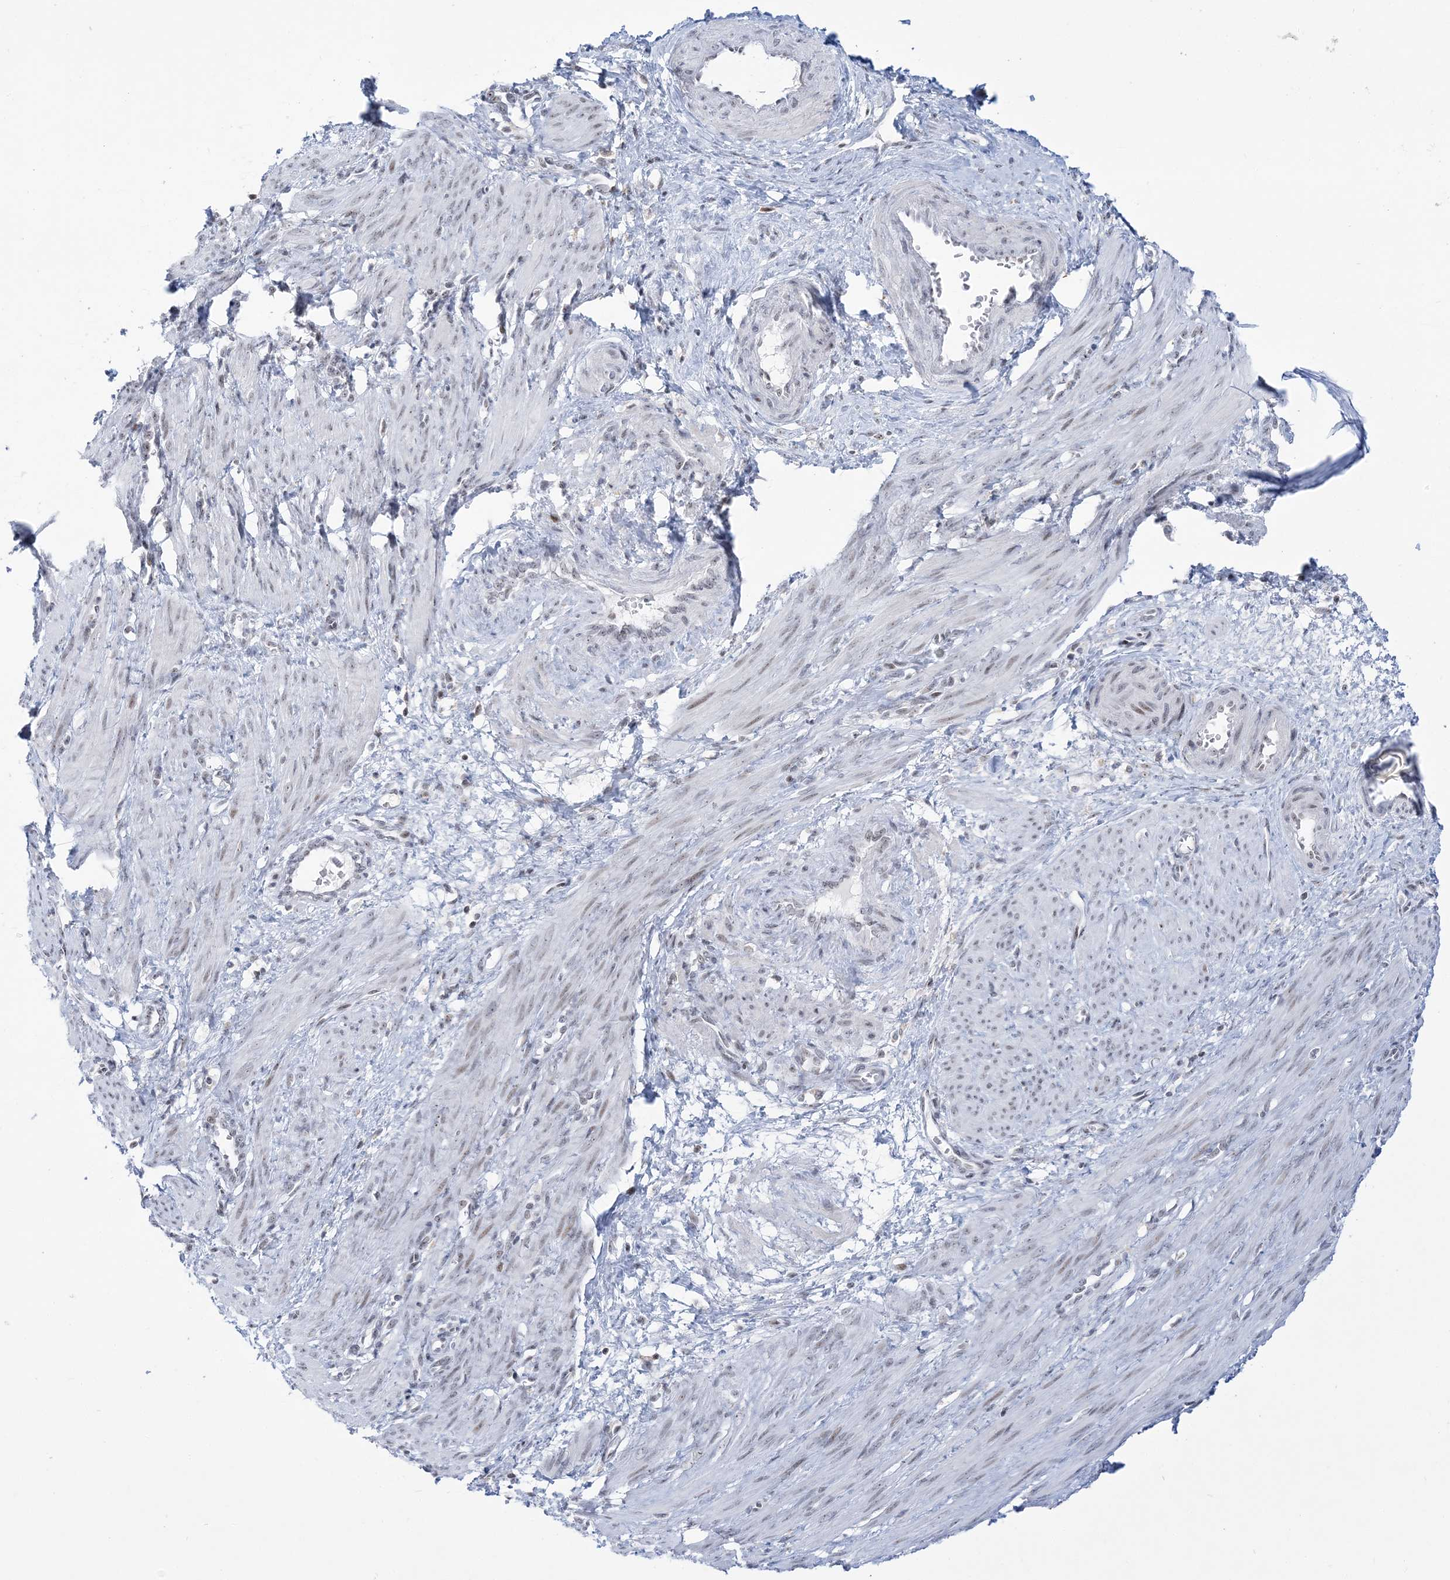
{"staining": {"intensity": "weak", "quantity": "25%-75%", "location": "nuclear"}, "tissue": "smooth muscle", "cell_type": "Smooth muscle cells", "image_type": "normal", "snomed": [{"axis": "morphology", "description": "Normal tissue, NOS"}, {"axis": "topography", "description": "Endometrium"}], "caption": "Human smooth muscle stained with a brown dye displays weak nuclear positive expression in about 25%-75% of smooth muscle cells.", "gene": "DDX21", "patient": {"sex": "female", "age": 33}}